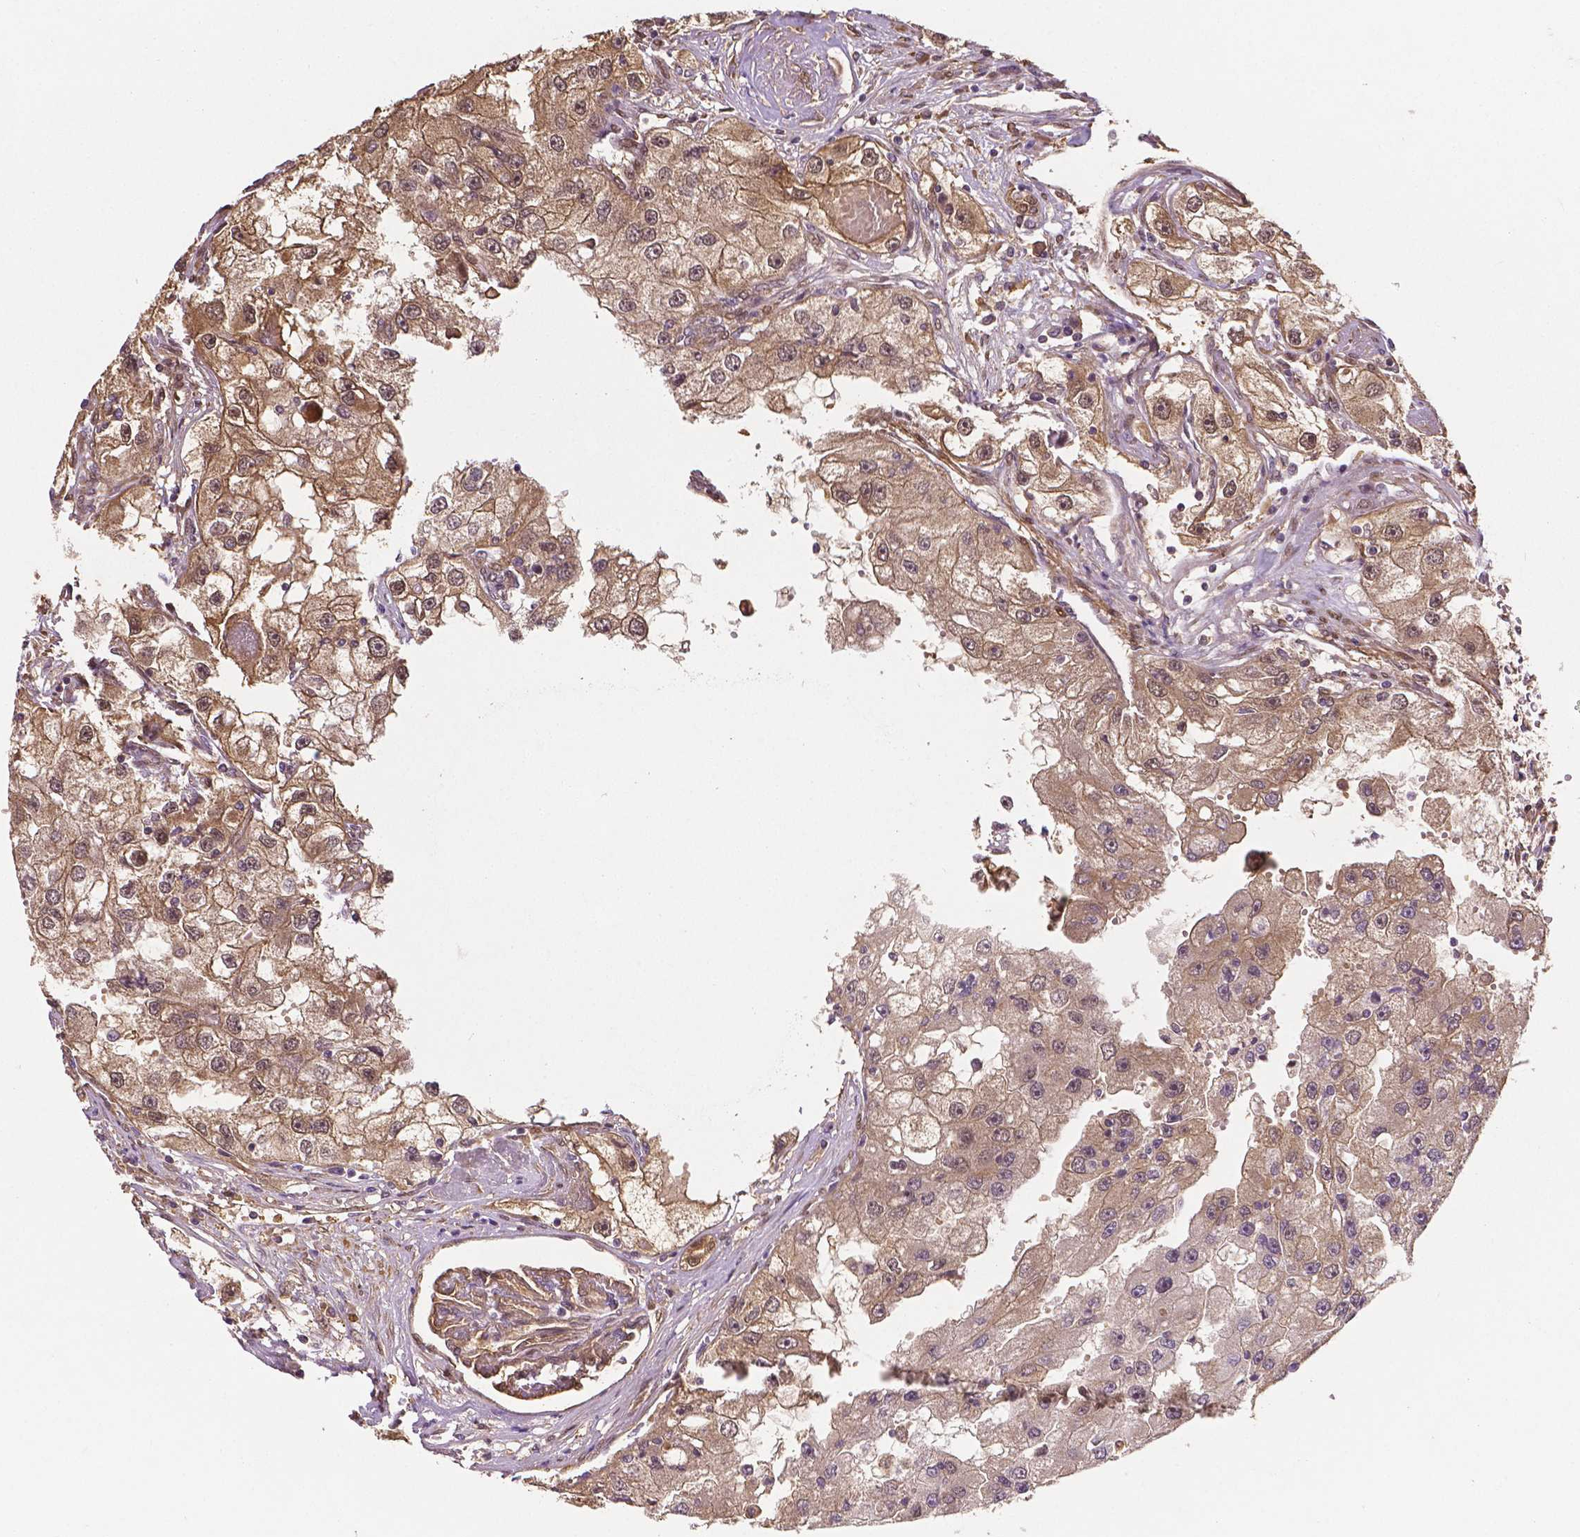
{"staining": {"intensity": "weak", "quantity": ">75%", "location": "cytoplasmic/membranous"}, "tissue": "renal cancer", "cell_type": "Tumor cells", "image_type": "cancer", "snomed": [{"axis": "morphology", "description": "Adenocarcinoma, NOS"}, {"axis": "topography", "description": "Kidney"}], "caption": "Immunohistochemical staining of human renal adenocarcinoma reveals low levels of weak cytoplasmic/membranous expression in approximately >75% of tumor cells.", "gene": "YAP1", "patient": {"sex": "male", "age": 63}}